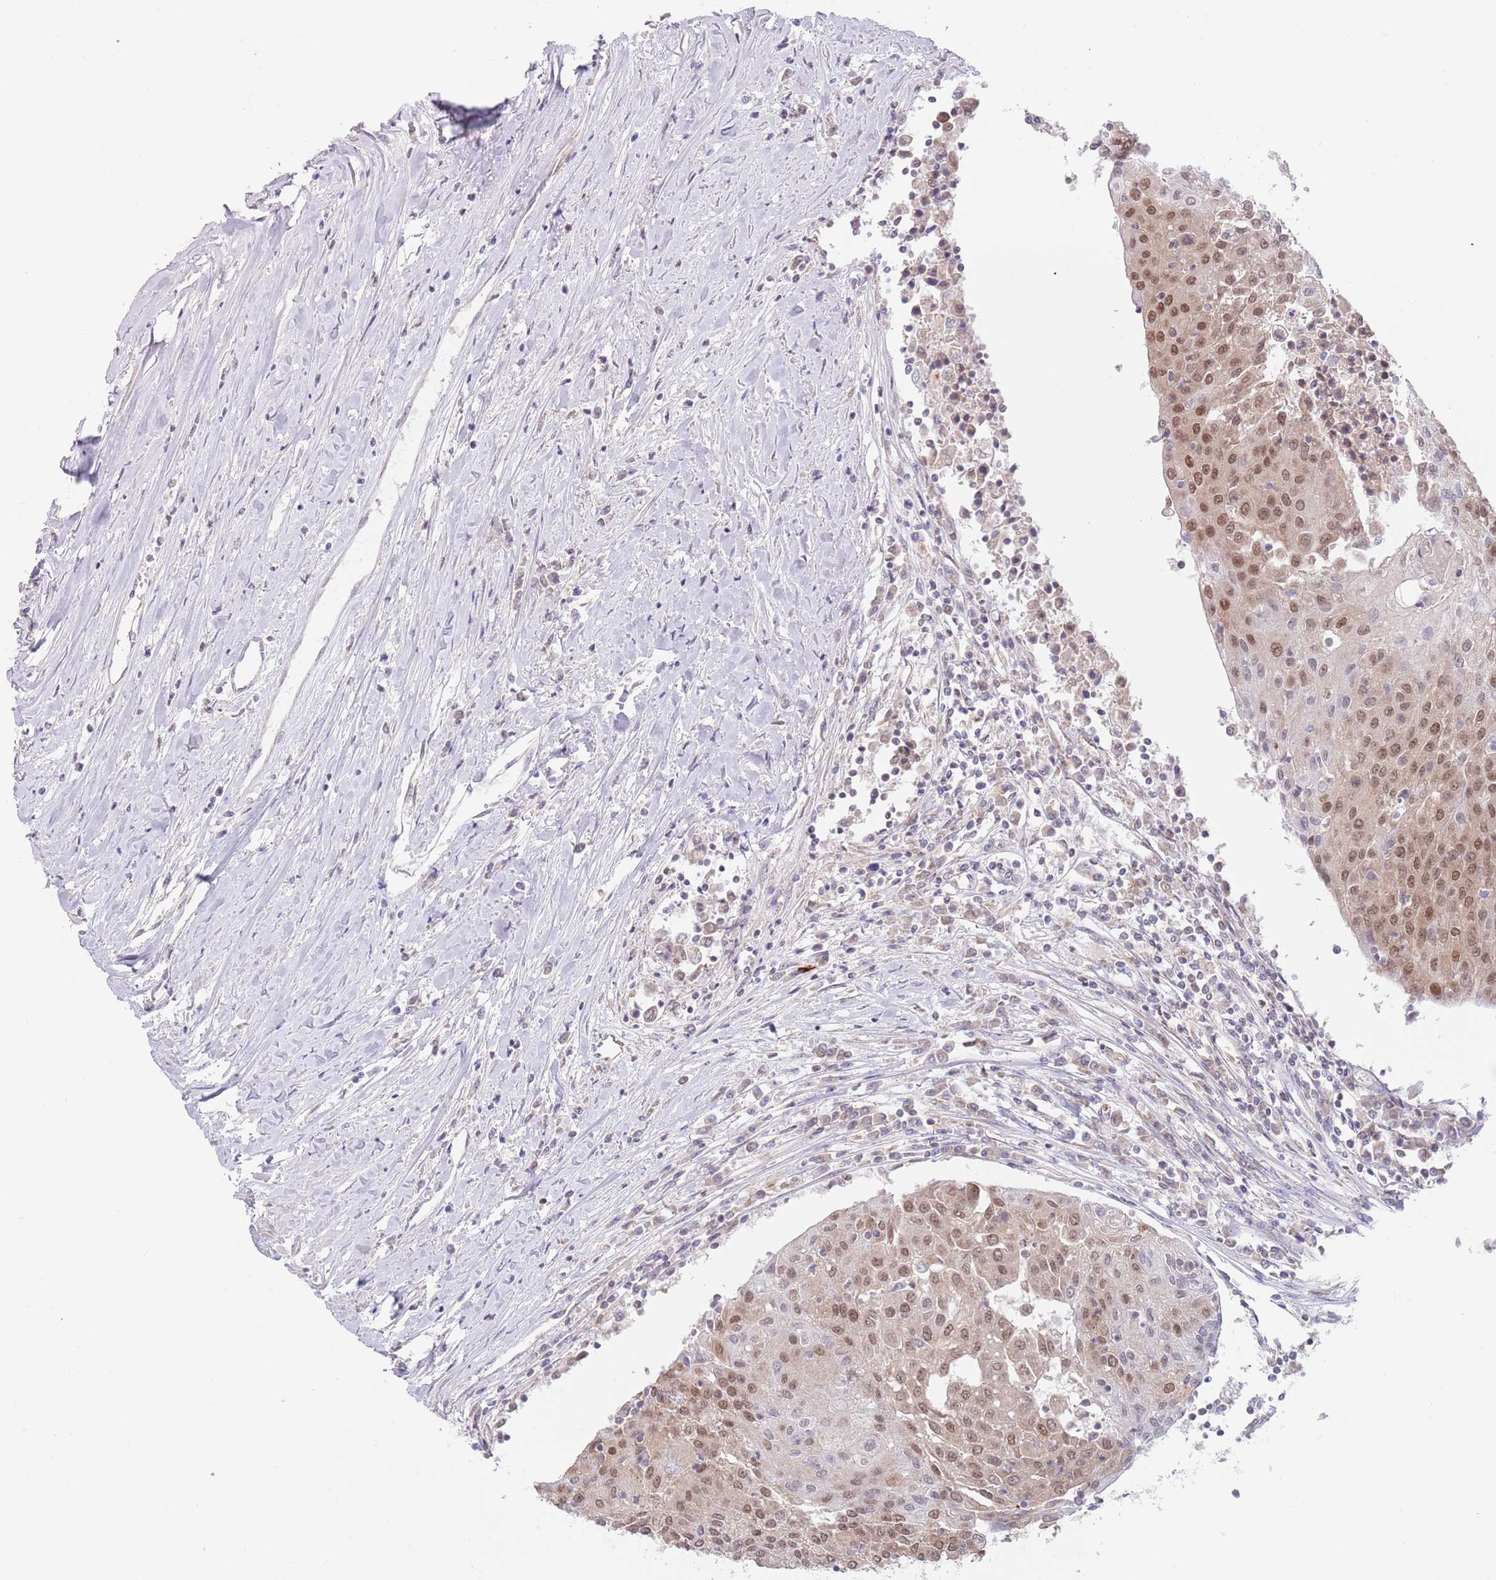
{"staining": {"intensity": "moderate", "quantity": ">75%", "location": "nuclear"}, "tissue": "urothelial cancer", "cell_type": "Tumor cells", "image_type": "cancer", "snomed": [{"axis": "morphology", "description": "Urothelial carcinoma, High grade"}, {"axis": "topography", "description": "Urinary bladder"}], "caption": "Urothelial cancer tissue exhibits moderate nuclear expression in approximately >75% of tumor cells, visualized by immunohistochemistry.", "gene": "TIMM13", "patient": {"sex": "female", "age": 85}}